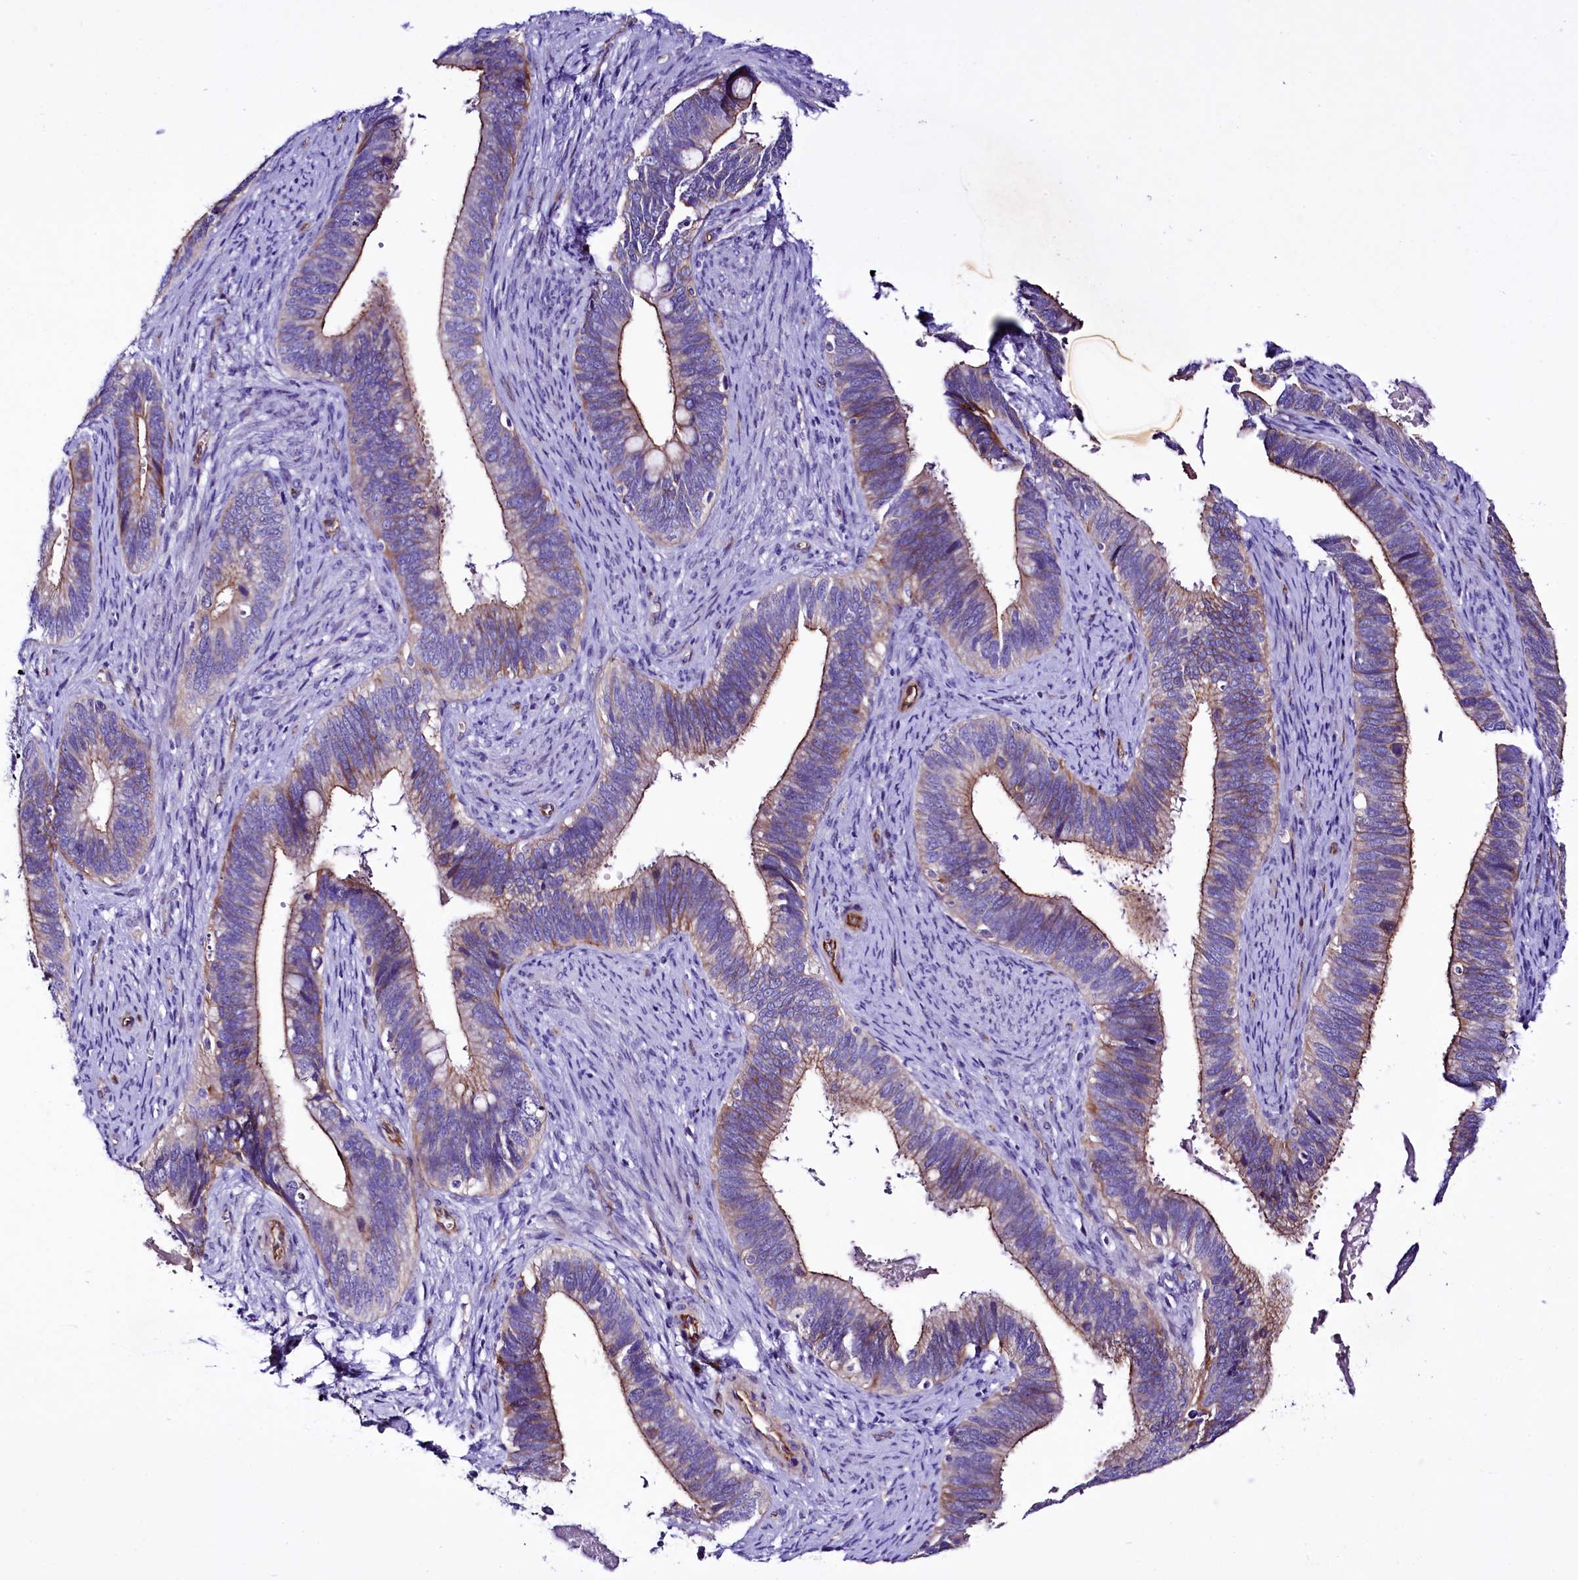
{"staining": {"intensity": "moderate", "quantity": "25%-75%", "location": "cytoplasmic/membranous"}, "tissue": "cervical cancer", "cell_type": "Tumor cells", "image_type": "cancer", "snomed": [{"axis": "morphology", "description": "Adenocarcinoma, NOS"}, {"axis": "topography", "description": "Cervix"}], "caption": "Cervical cancer (adenocarcinoma) stained with DAB (3,3'-diaminobenzidine) immunohistochemistry (IHC) reveals medium levels of moderate cytoplasmic/membranous expression in approximately 25%-75% of tumor cells. (DAB (3,3'-diaminobenzidine) IHC with brightfield microscopy, high magnification).", "gene": "SLF1", "patient": {"sex": "female", "age": 42}}